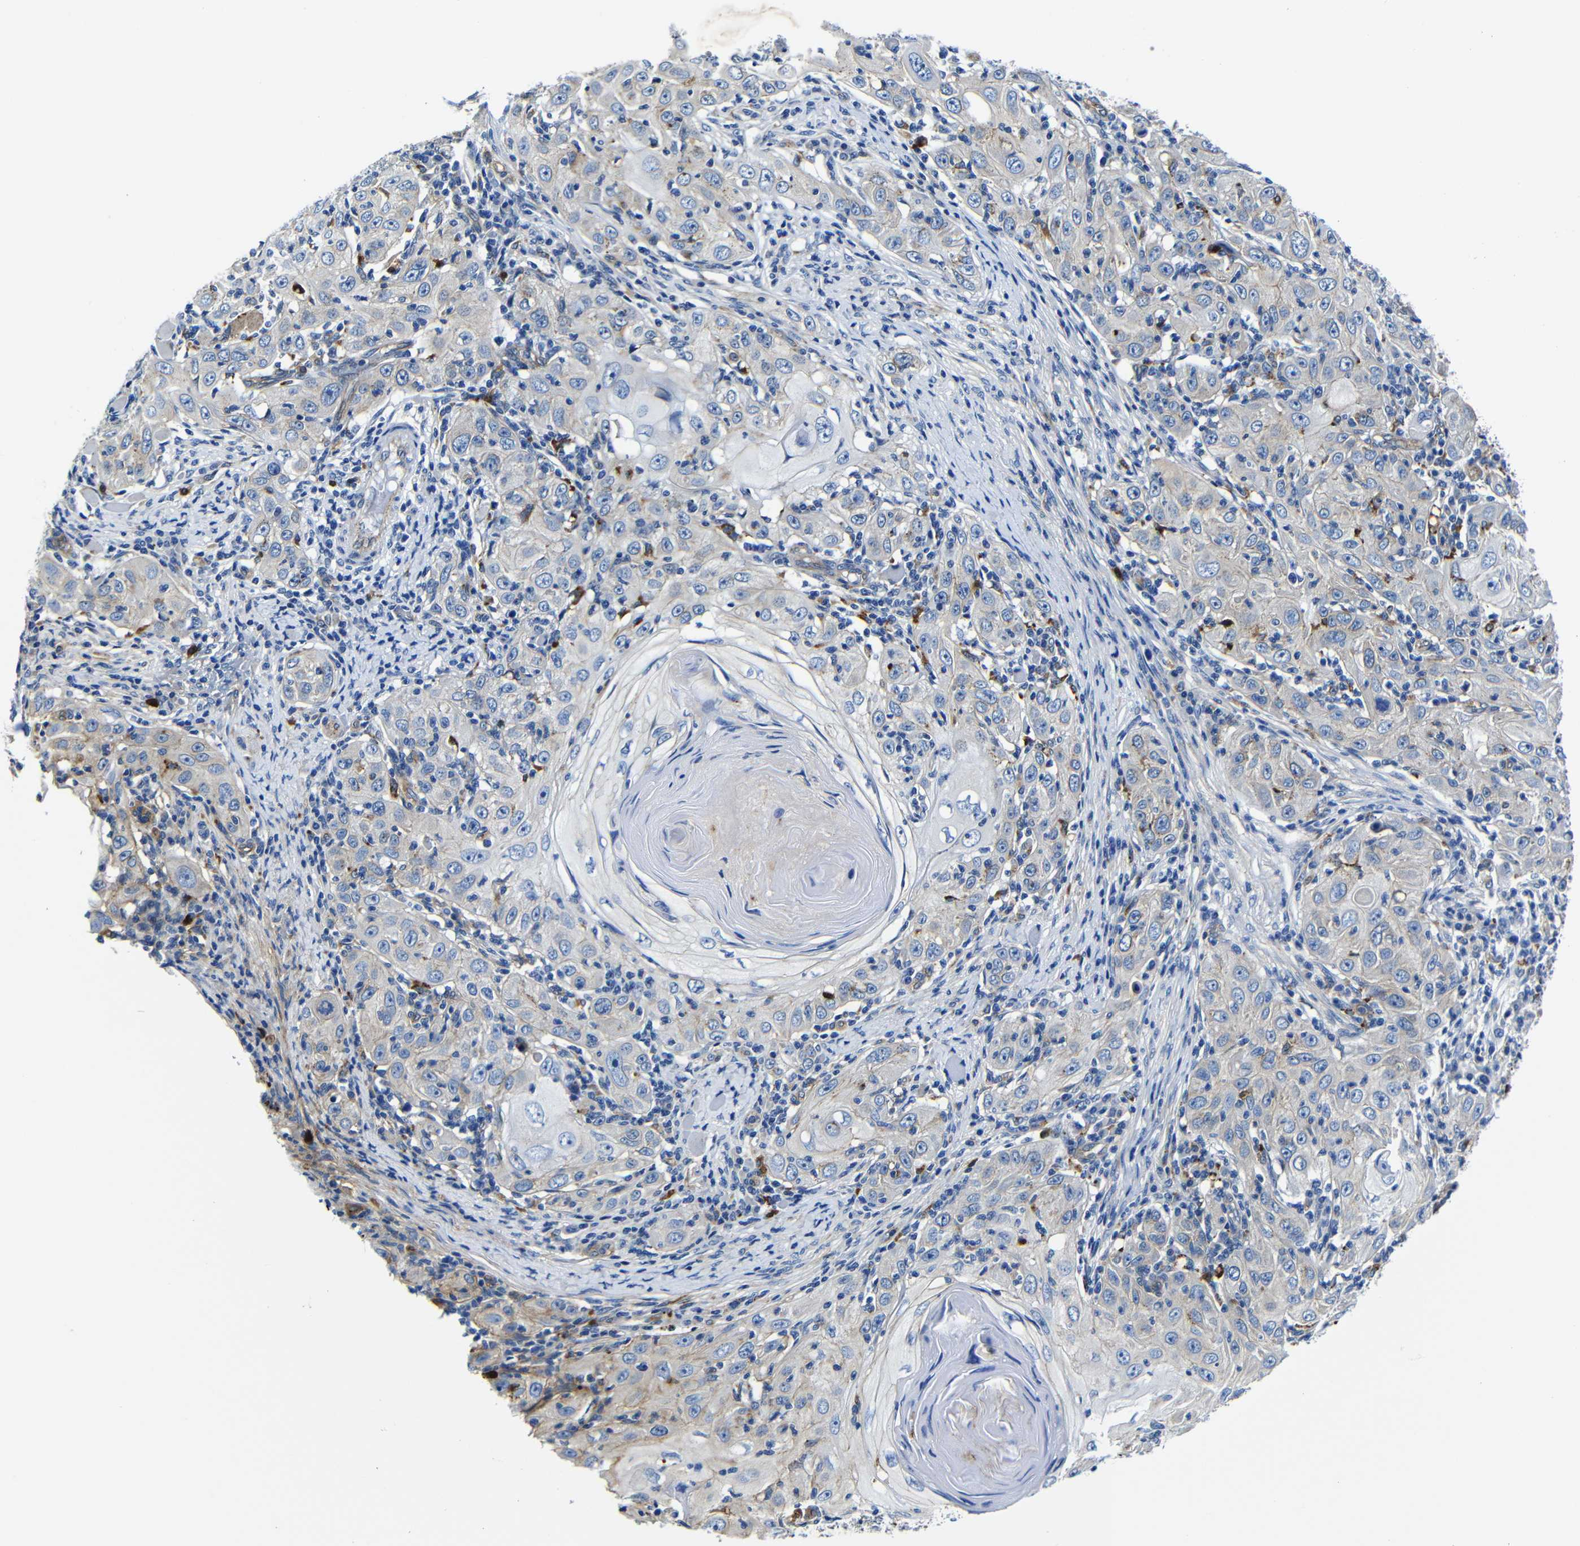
{"staining": {"intensity": "negative", "quantity": "none", "location": "none"}, "tissue": "skin cancer", "cell_type": "Tumor cells", "image_type": "cancer", "snomed": [{"axis": "morphology", "description": "Squamous cell carcinoma, NOS"}, {"axis": "topography", "description": "Skin"}], "caption": "Immunohistochemistry photomicrograph of skin cancer stained for a protein (brown), which displays no staining in tumor cells.", "gene": "GIMAP2", "patient": {"sex": "female", "age": 88}}